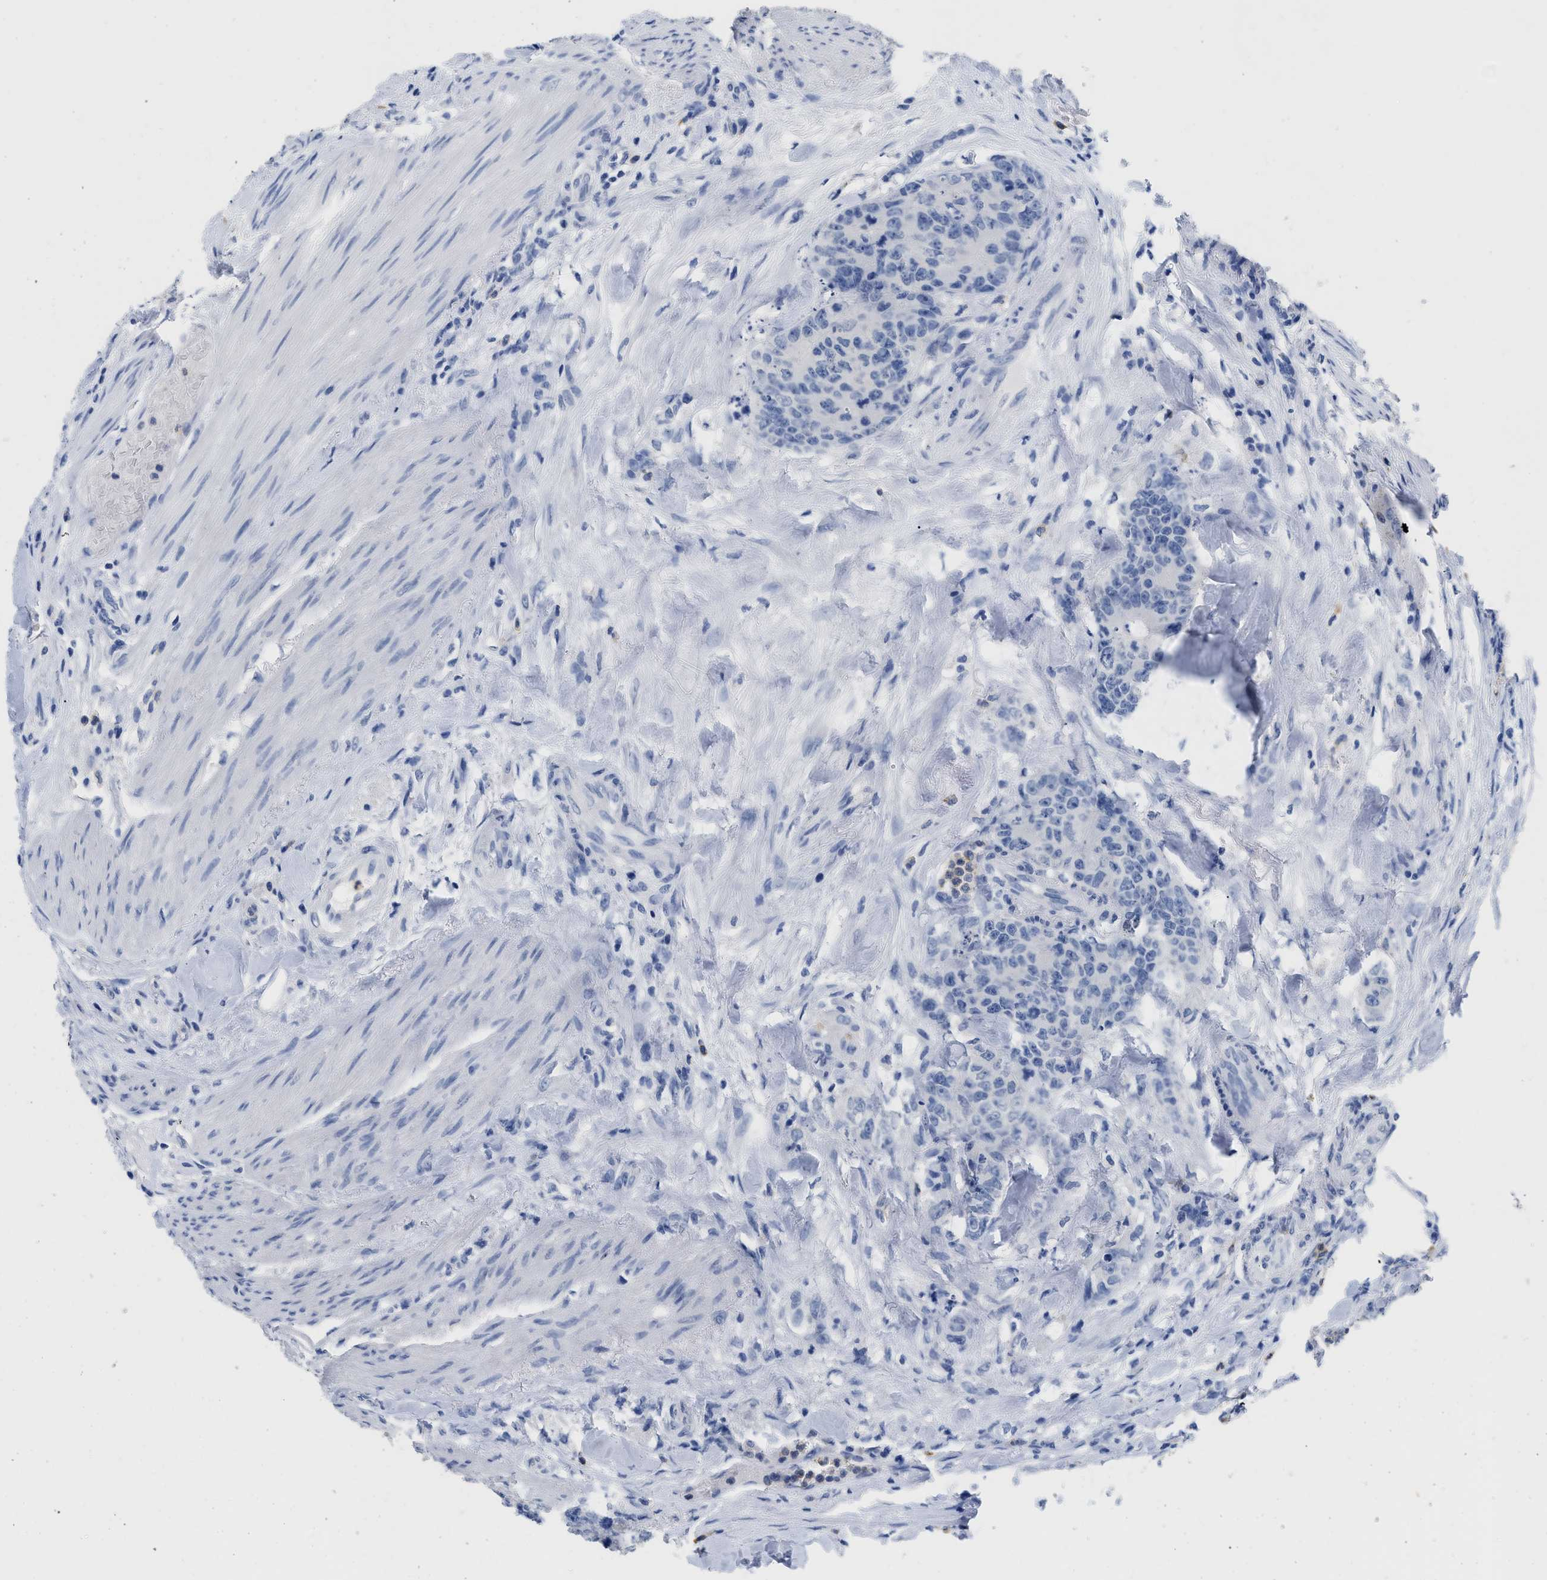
{"staining": {"intensity": "negative", "quantity": "none", "location": "none"}, "tissue": "colorectal cancer", "cell_type": "Tumor cells", "image_type": "cancer", "snomed": [{"axis": "morphology", "description": "Adenocarcinoma, NOS"}, {"axis": "topography", "description": "Colon"}], "caption": "Immunohistochemical staining of colorectal adenocarcinoma exhibits no significant positivity in tumor cells.", "gene": "CR1", "patient": {"sex": "female", "age": 86}}